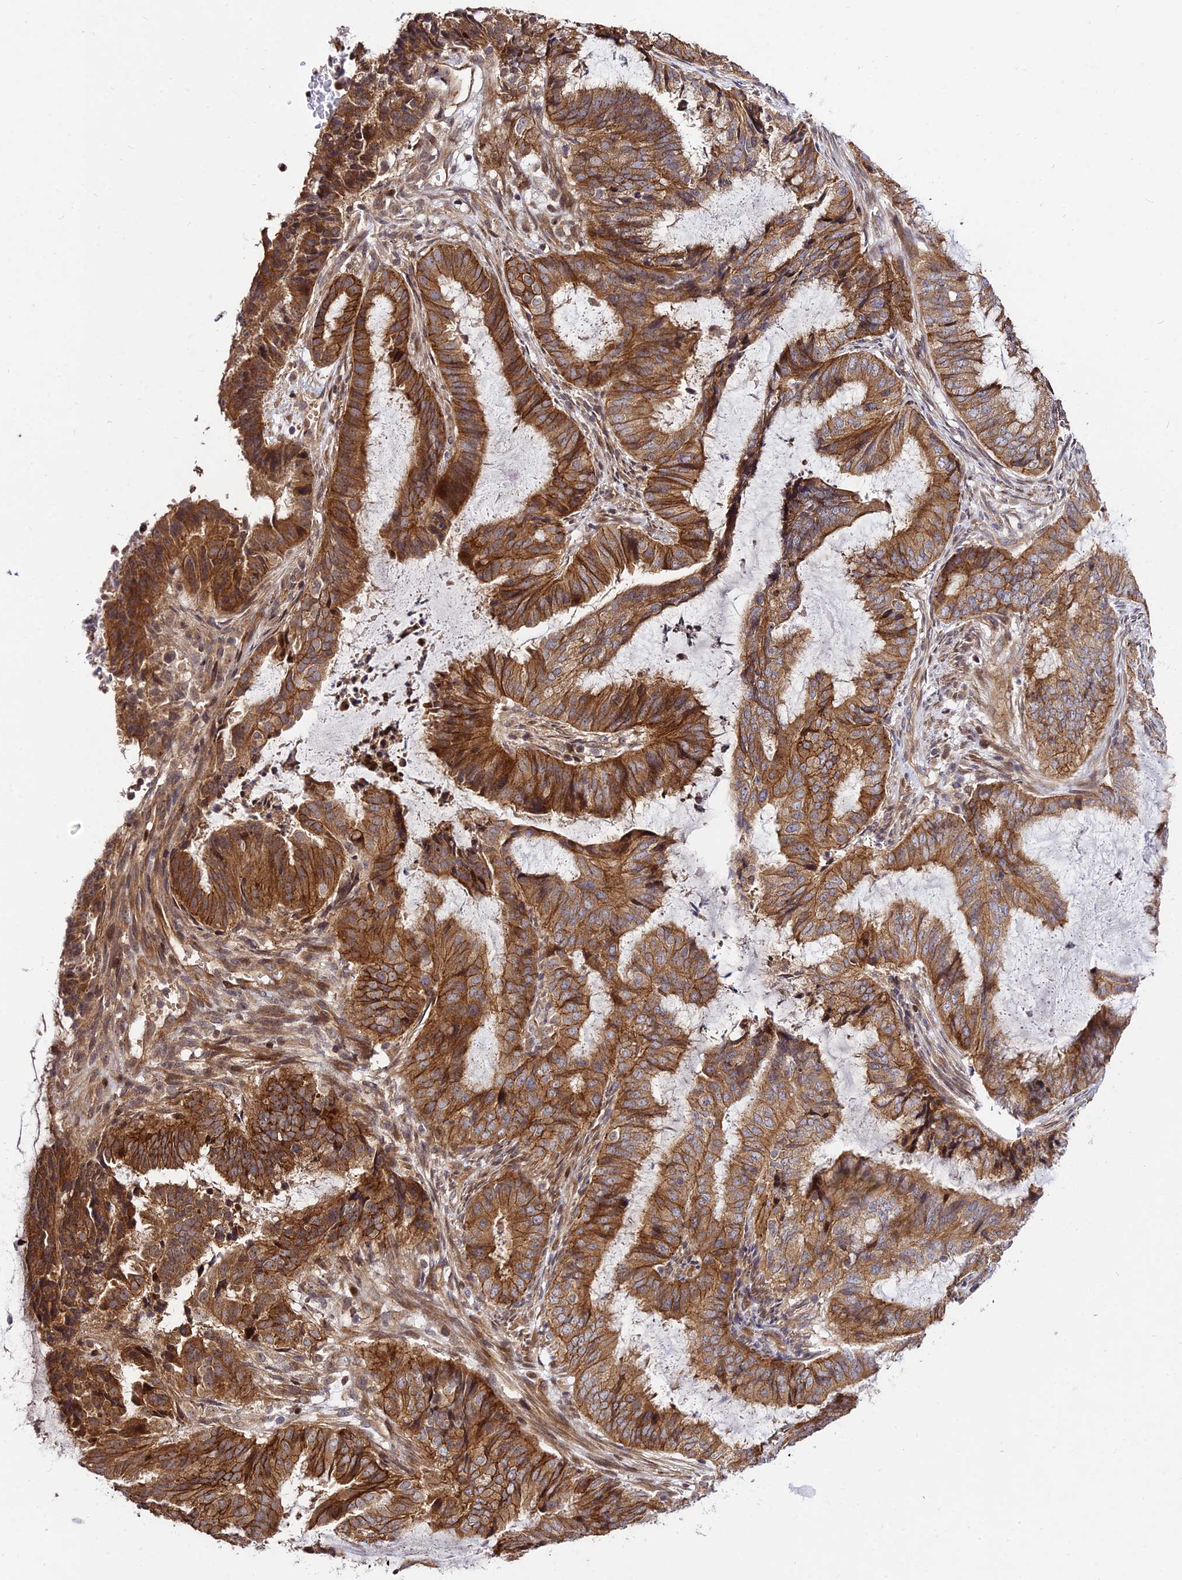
{"staining": {"intensity": "strong", "quantity": ">75%", "location": "cytoplasmic/membranous"}, "tissue": "endometrial cancer", "cell_type": "Tumor cells", "image_type": "cancer", "snomed": [{"axis": "morphology", "description": "Adenocarcinoma, NOS"}, {"axis": "topography", "description": "Endometrium"}], "caption": "Strong cytoplasmic/membranous positivity for a protein is seen in about >75% of tumor cells of adenocarcinoma (endometrial) using immunohistochemistry (IHC).", "gene": "SMG6", "patient": {"sex": "female", "age": 51}}